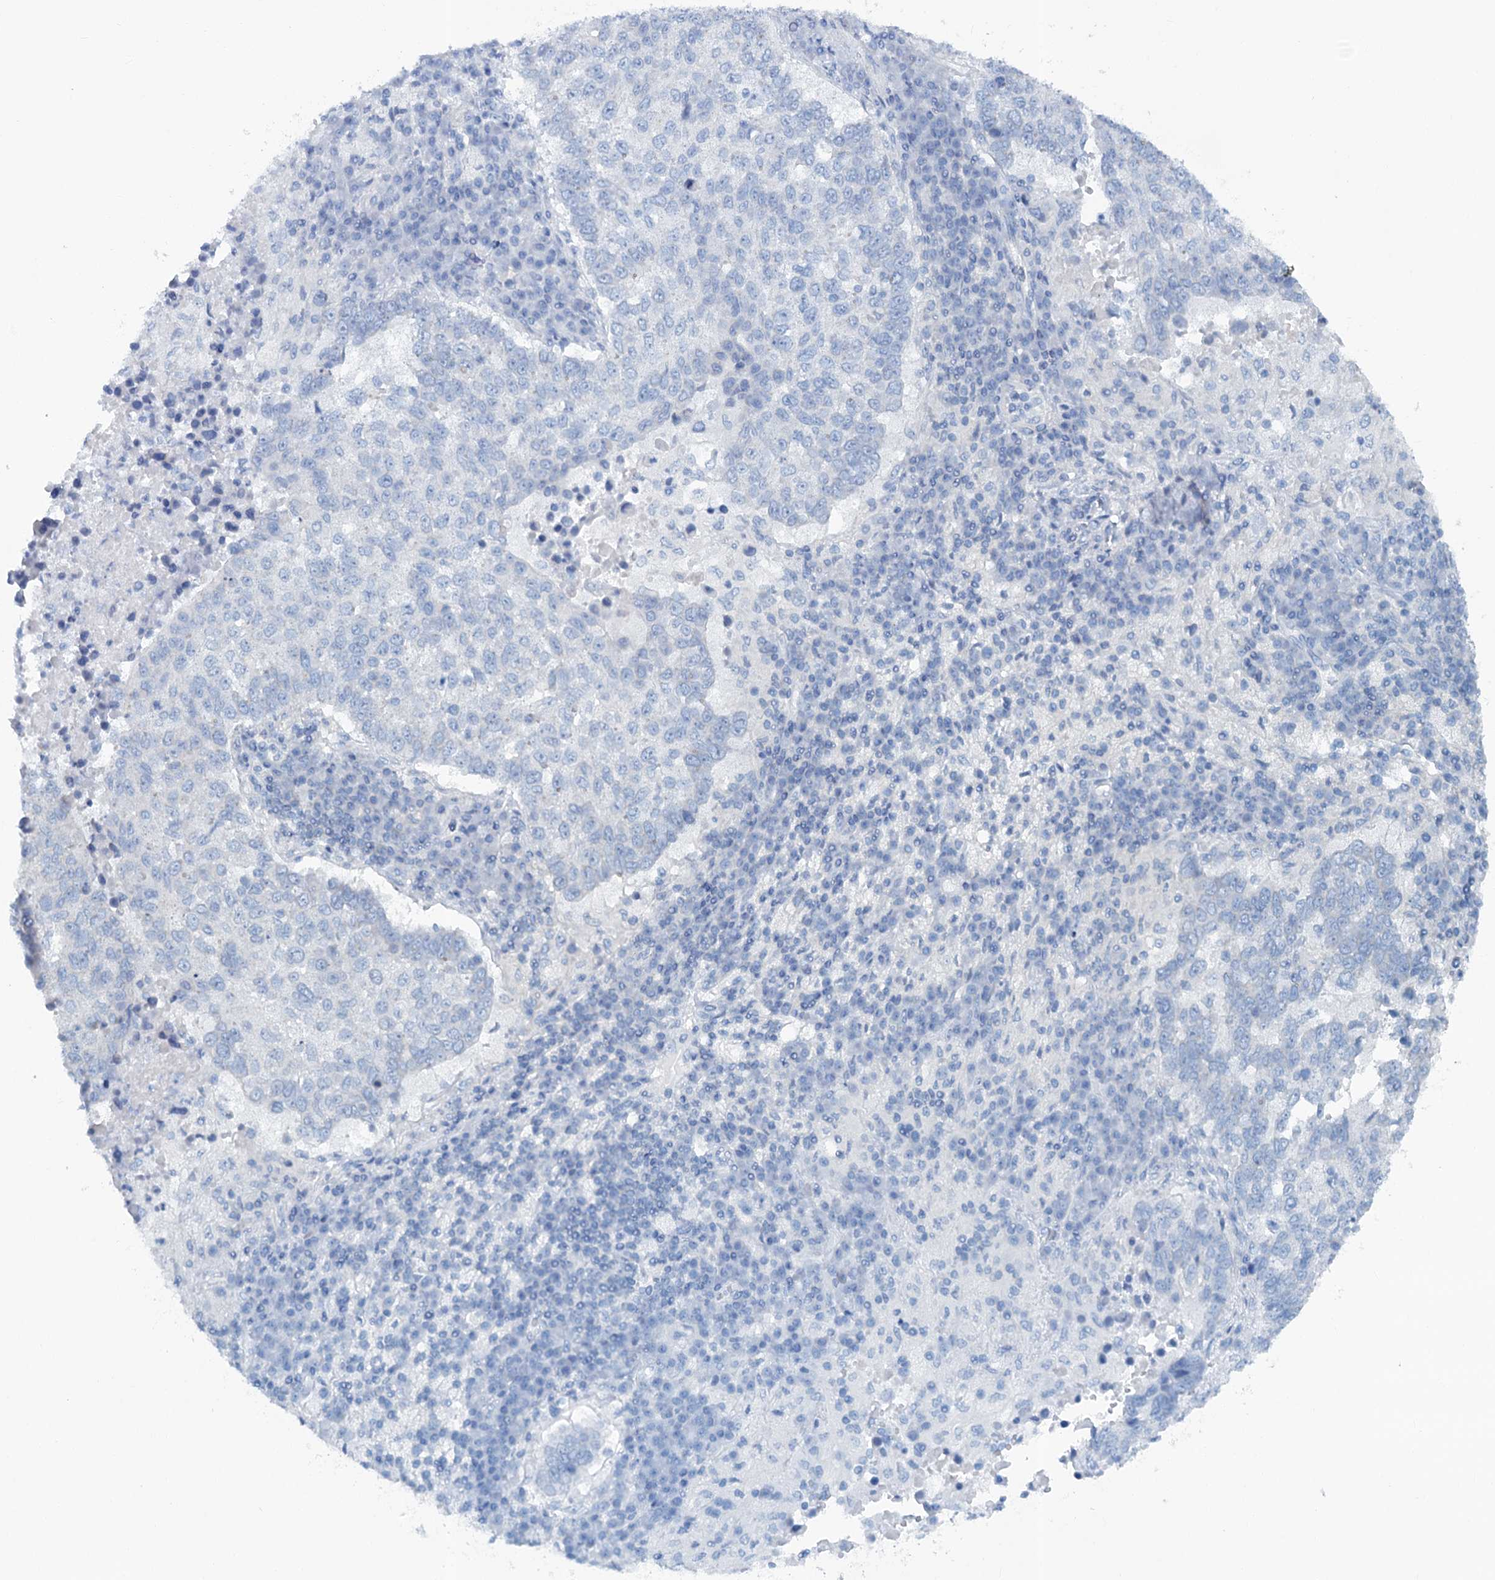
{"staining": {"intensity": "negative", "quantity": "none", "location": "none"}, "tissue": "lung cancer", "cell_type": "Tumor cells", "image_type": "cancer", "snomed": [{"axis": "morphology", "description": "Squamous cell carcinoma, NOS"}, {"axis": "topography", "description": "Lung"}], "caption": "Tumor cells show no significant positivity in lung cancer (squamous cell carcinoma).", "gene": "SLC1A3", "patient": {"sex": "male", "age": 73}}